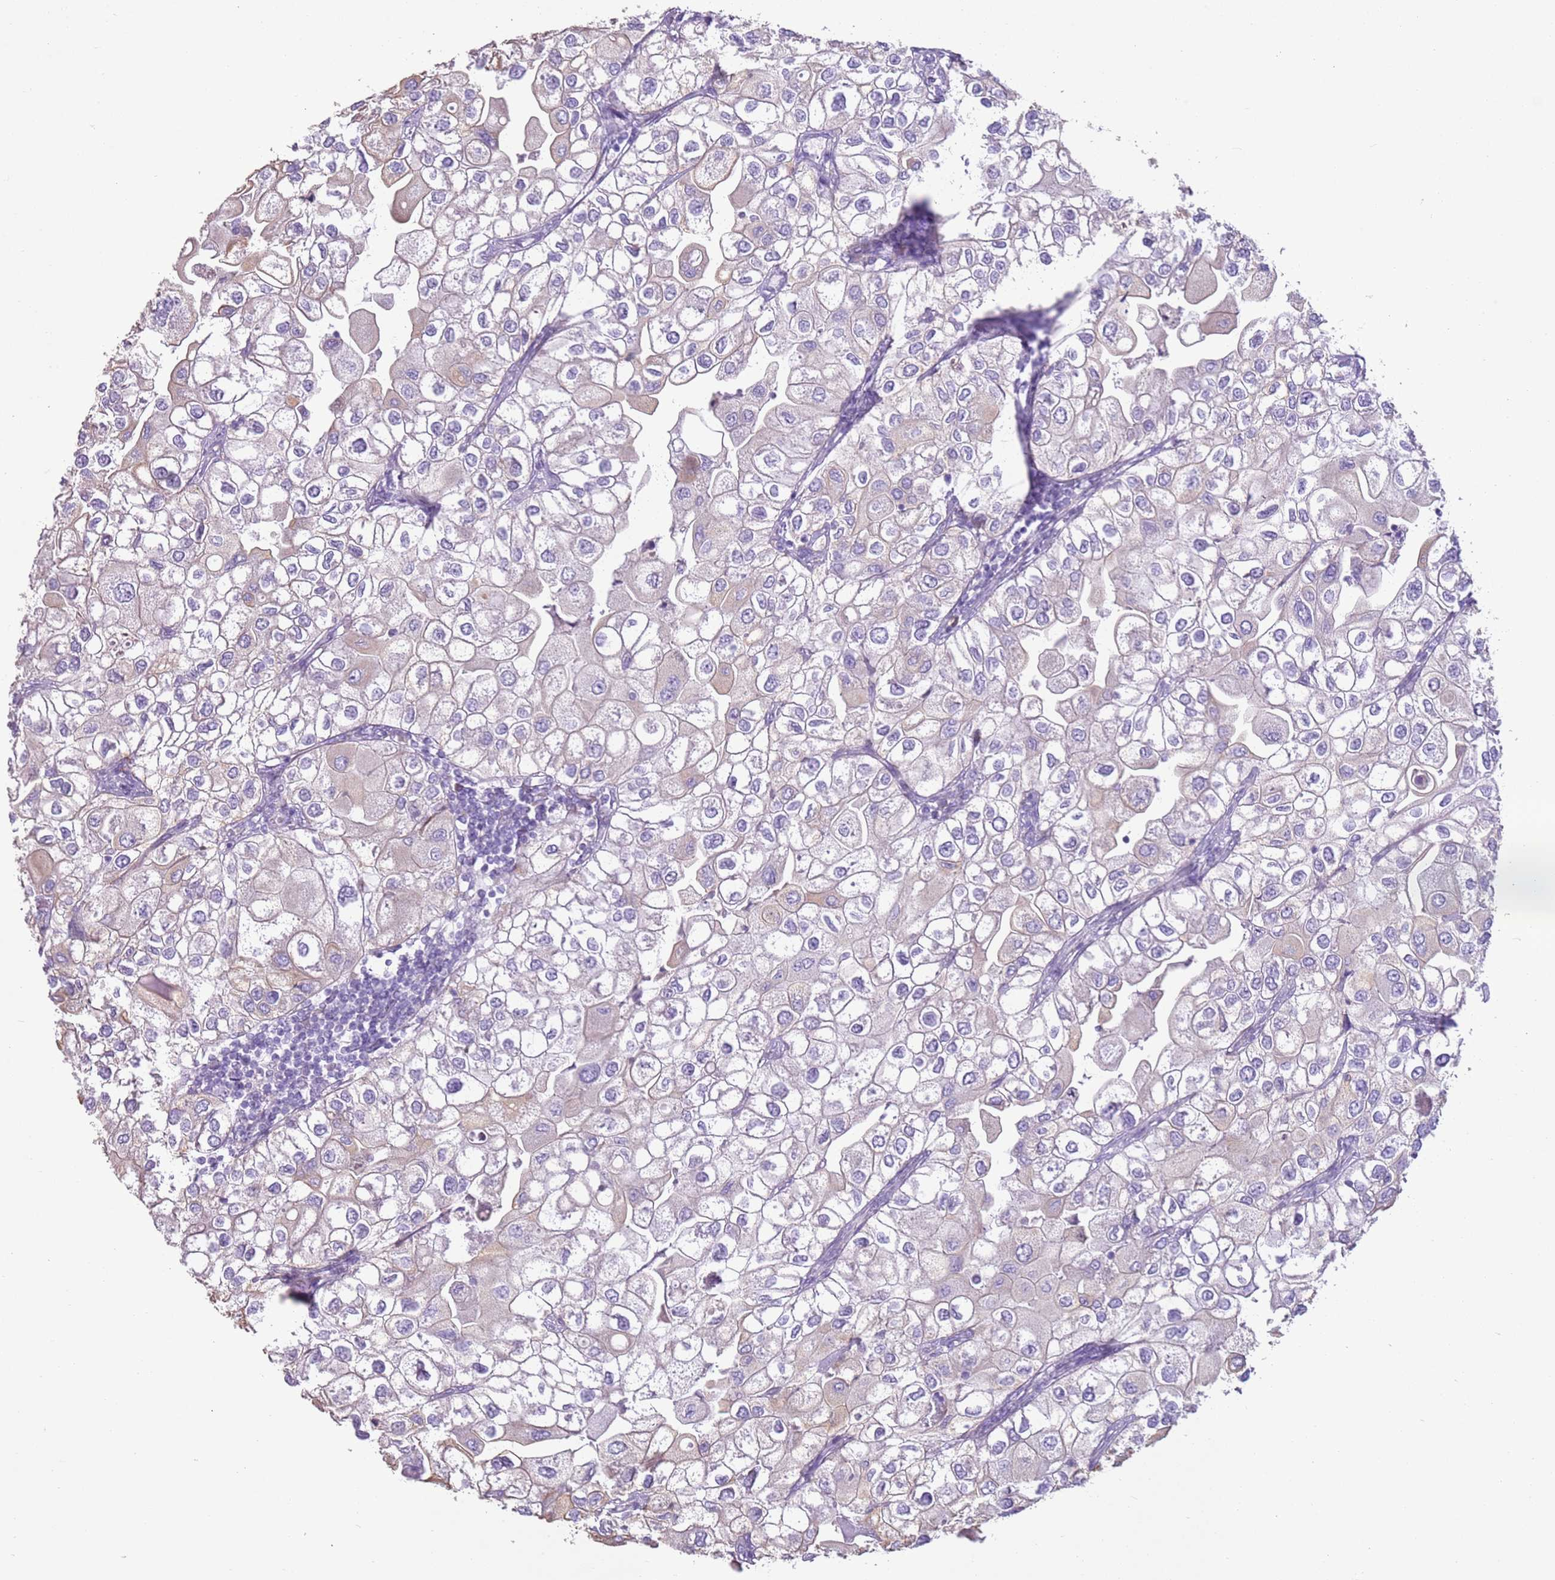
{"staining": {"intensity": "negative", "quantity": "none", "location": "none"}, "tissue": "urothelial cancer", "cell_type": "Tumor cells", "image_type": "cancer", "snomed": [{"axis": "morphology", "description": "Urothelial carcinoma, High grade"}, {"axis": "topography", "description": "Urinary bladder"}], "caption": "Immunohistochemistry image of neoplastic tissue: high-grade urothelial carcinoma stained with DAB reveals no significant protein staining in tumor cells. (Stains: DAB immunohistochemistry with hematoxylin counter stain, Microscopy: brightfield microscopy at high magnification).", "gene": "OAF", "patient": {"sex": "male", "age": 64}}